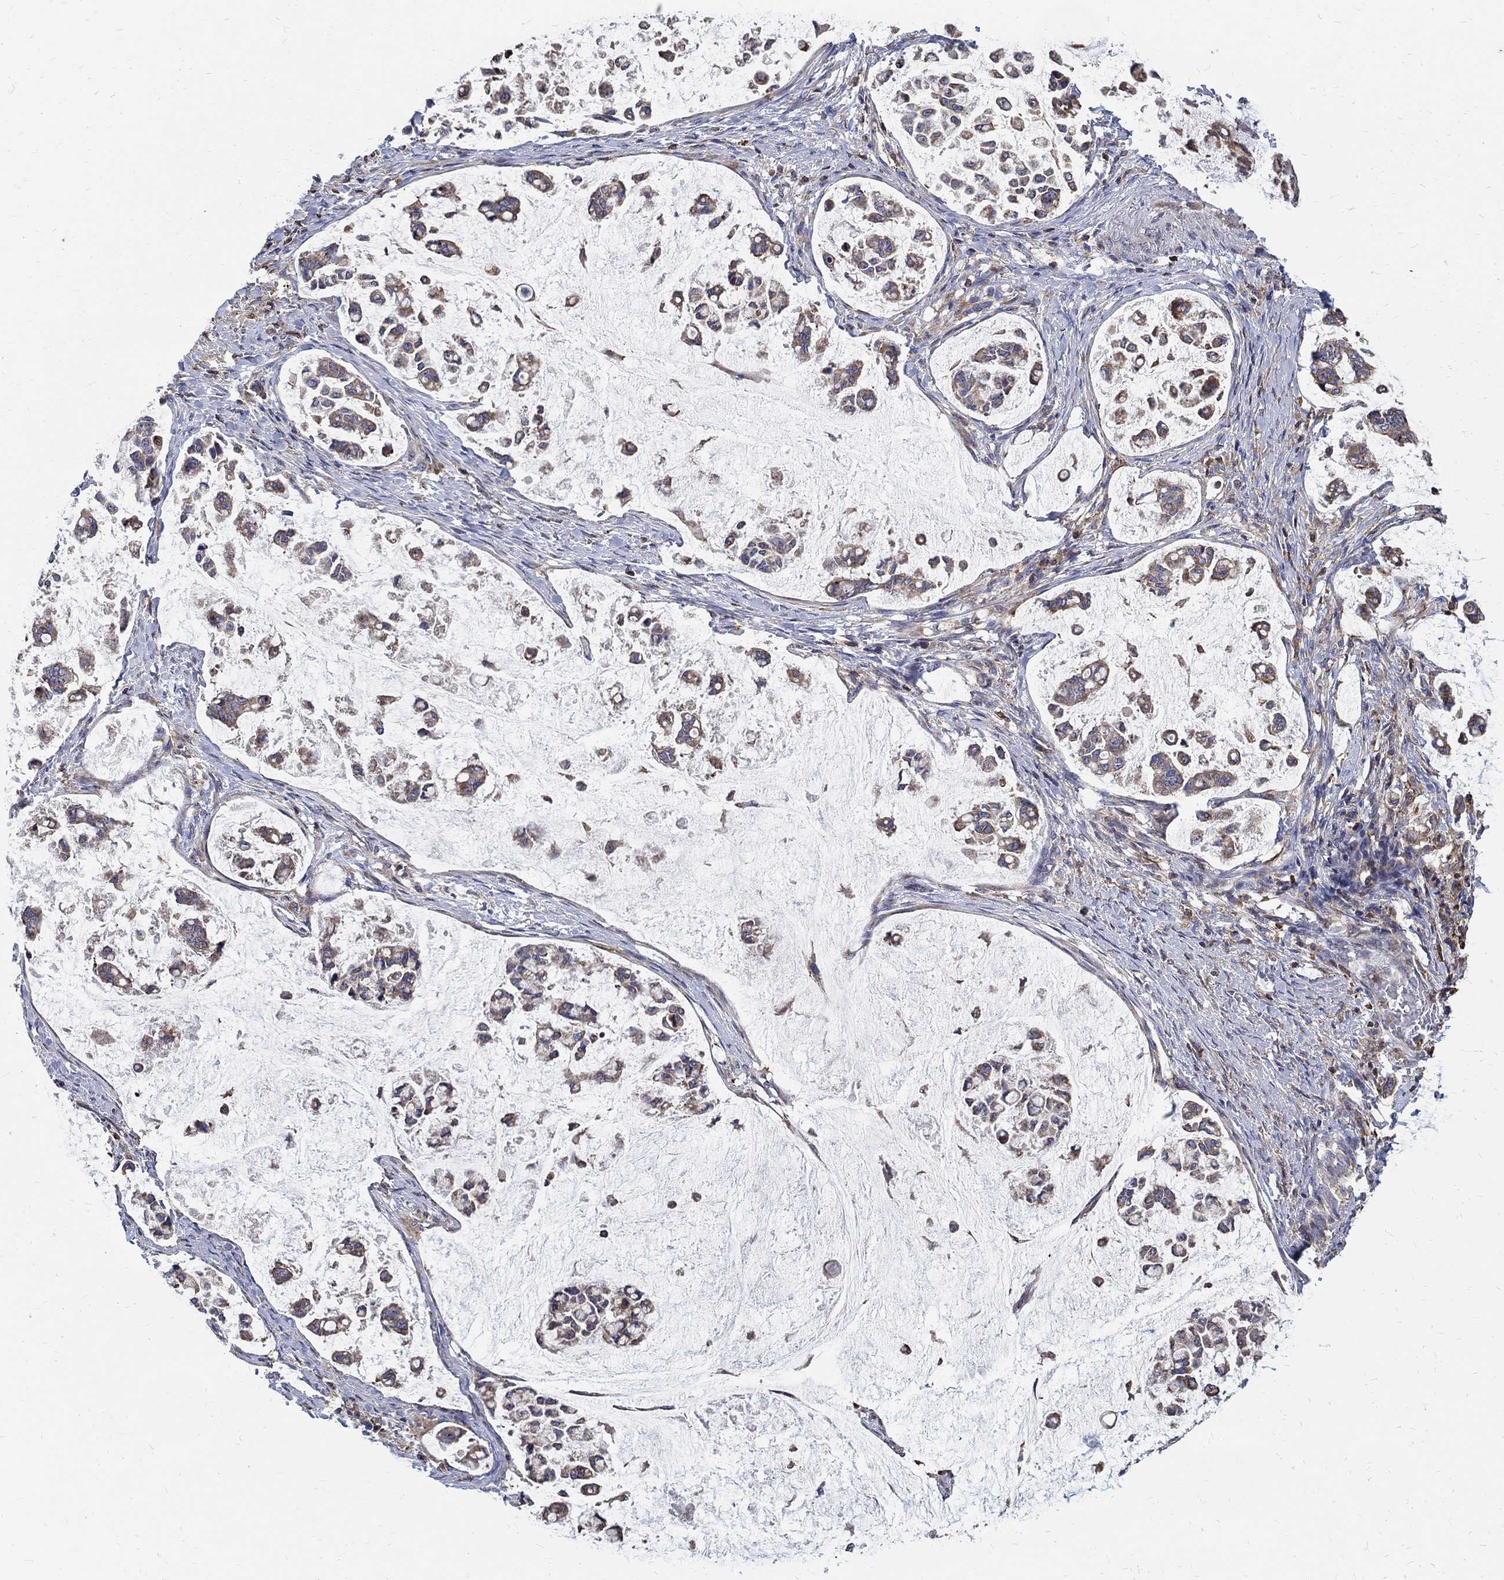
{"staining": {"intensity": "weak", "quantity": ">75%", "location": "cytoplasmic/membranous"}, "tissue": "stomach cancer", "cell_type": "Tumor cells", "image_type": "cancer", "snomed": [{"axis": "morphology", "description": "Adenocarcinoma, NOS"}, {"axis": "topography", "description": "Stomach"}], "caption": "Stomach adenocarcinoma was stained to show a protein in brown. There is low levels of weak cytoplasmic/membranous expression in about >75% of tumor cells.", "gene": "AGAP2", "patient": {"sex": "male", "age": 82}}